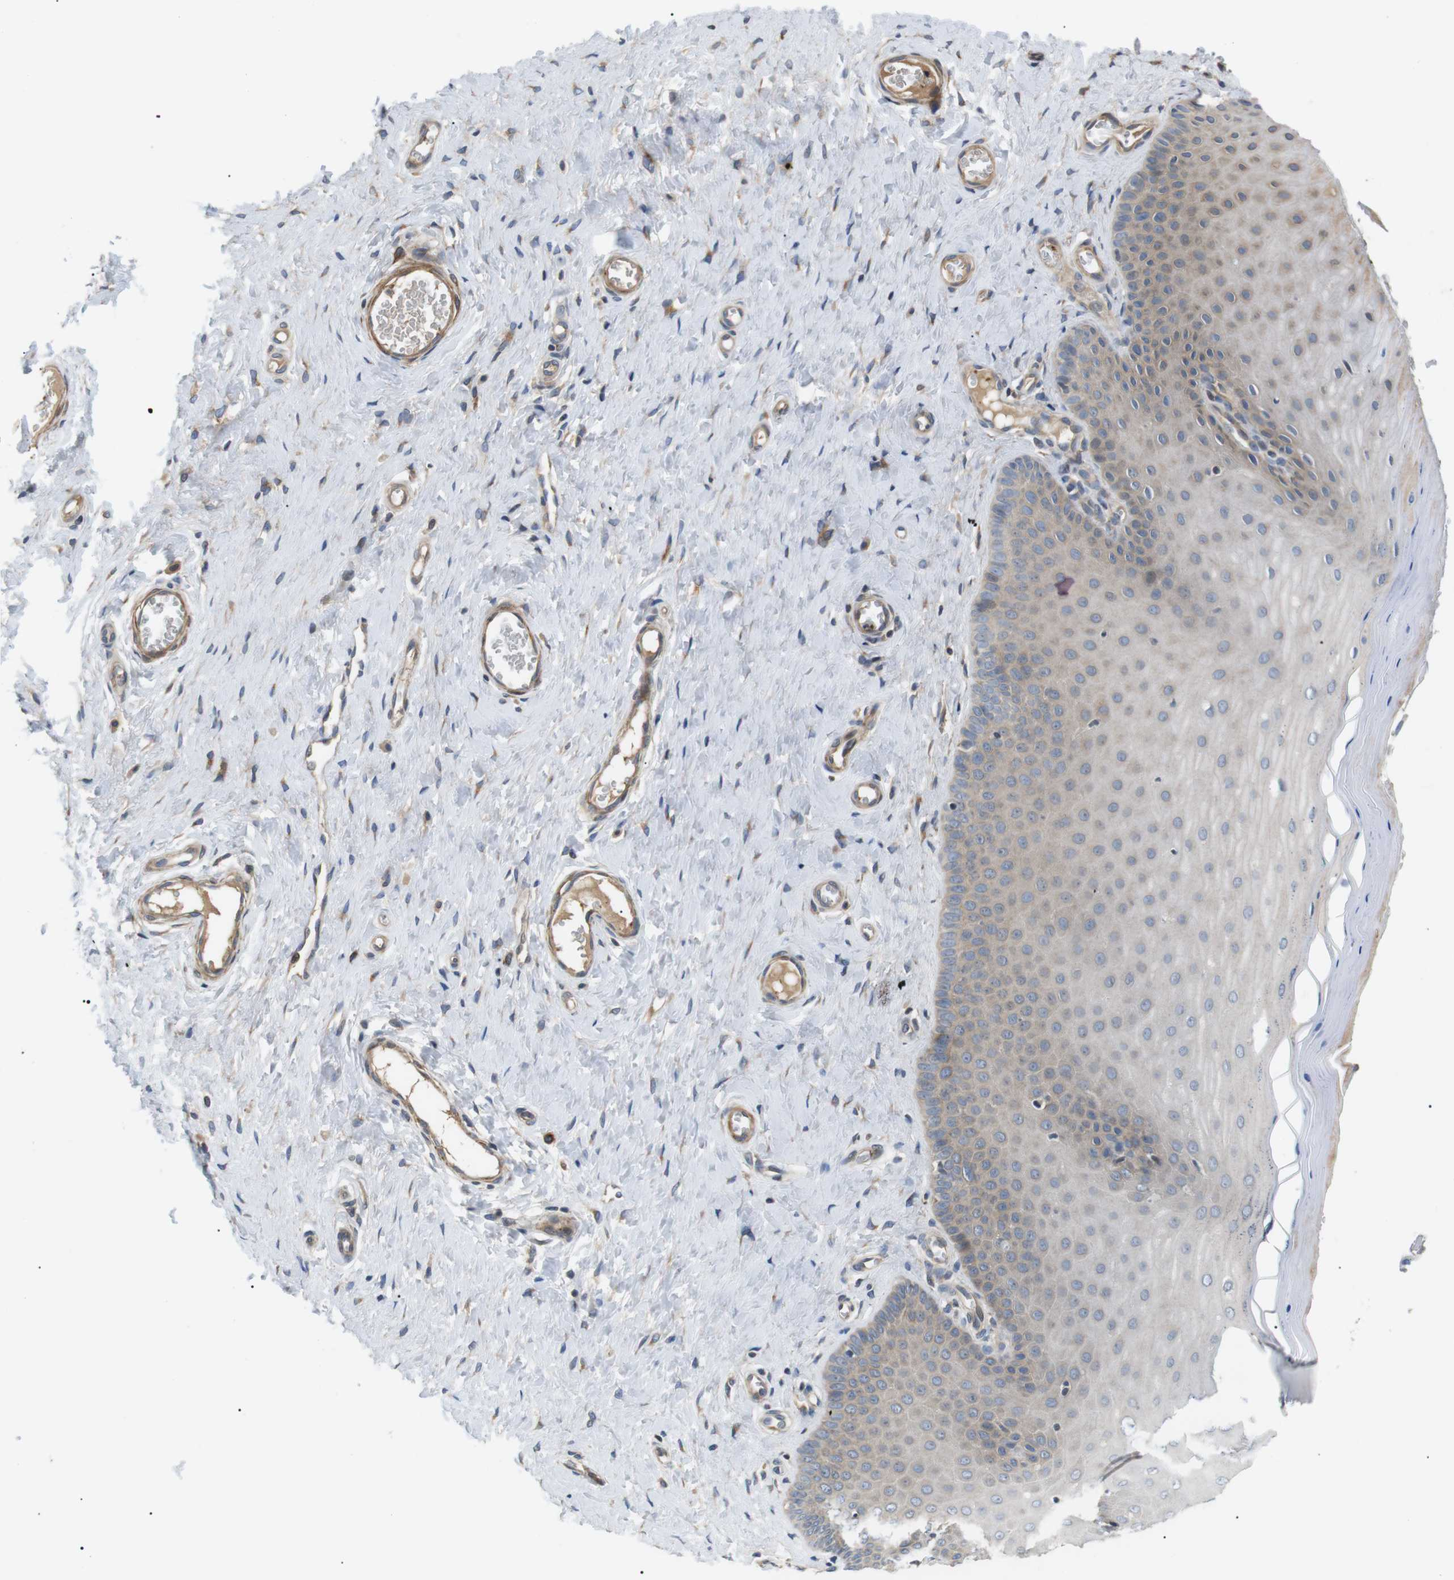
{"staining": {"intensity": "weak", "quantity": ">75%", "location": "cytoplasmic/membranous"}, "tissue": "cervix", "cell_type": "Glandular cells", "image_type": "normal", "snomed": [{"axis": "morphology", "description": "Normal tissue, NOS"}, {"axis": "topography", "description": "Cervix"}], "caption": "Approximately >75% of glandular cells in normal human cervix display weak cytoplasmic/membranous protein staining as visualized by brown immunohistochemical staining.", "gene": "DIPK1A", "patient": {"sex": "female", "age": 55}}